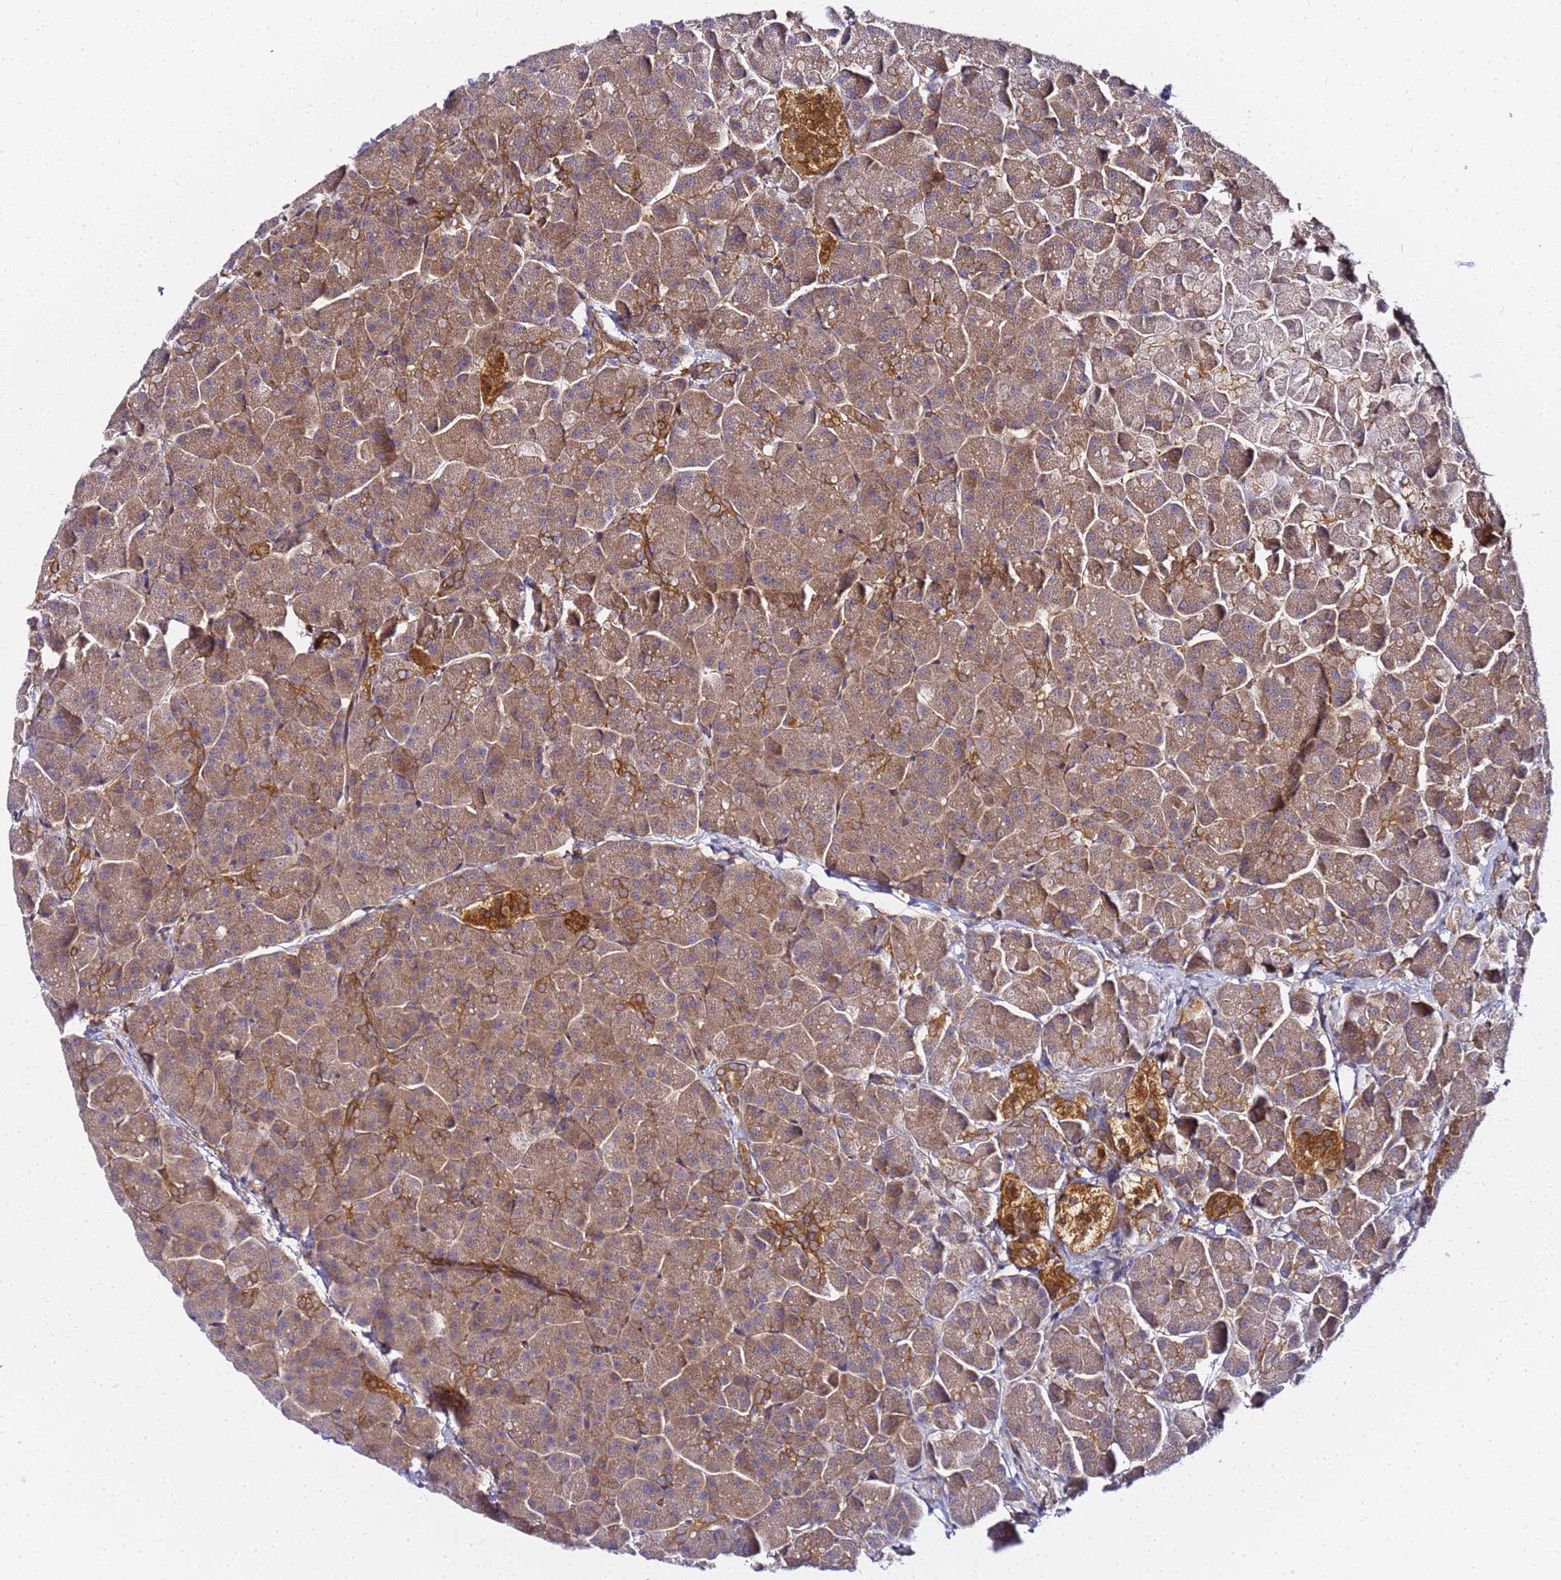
{"staining": {"intensity": "moderate", "quantity": ">75%", "location": "cytoplasmic/membranous"}, "tissue": "pancreas", "cell_type": "Exocrine glandular cells", "image_type": "normal", "snomed": [{"axis": "morphology", "description": "Normal tissue, NOS"}, {"axis": "topography", "description": "Pancreas"}, {"axis": "topography", "description": "Peripheral nerve tissue"}], "caption": "Protein analysis of unremarkable pancreas exhibits moderate cytoplasmic/membranous expression in about >75% of exocrine glandular cells. (Stains: DAB in brown, nuclei in blue, Microscopy: brightfield microscopy at high magnification).", "gene": "CHM", "patient": {"sex": "male", "age": 54}}